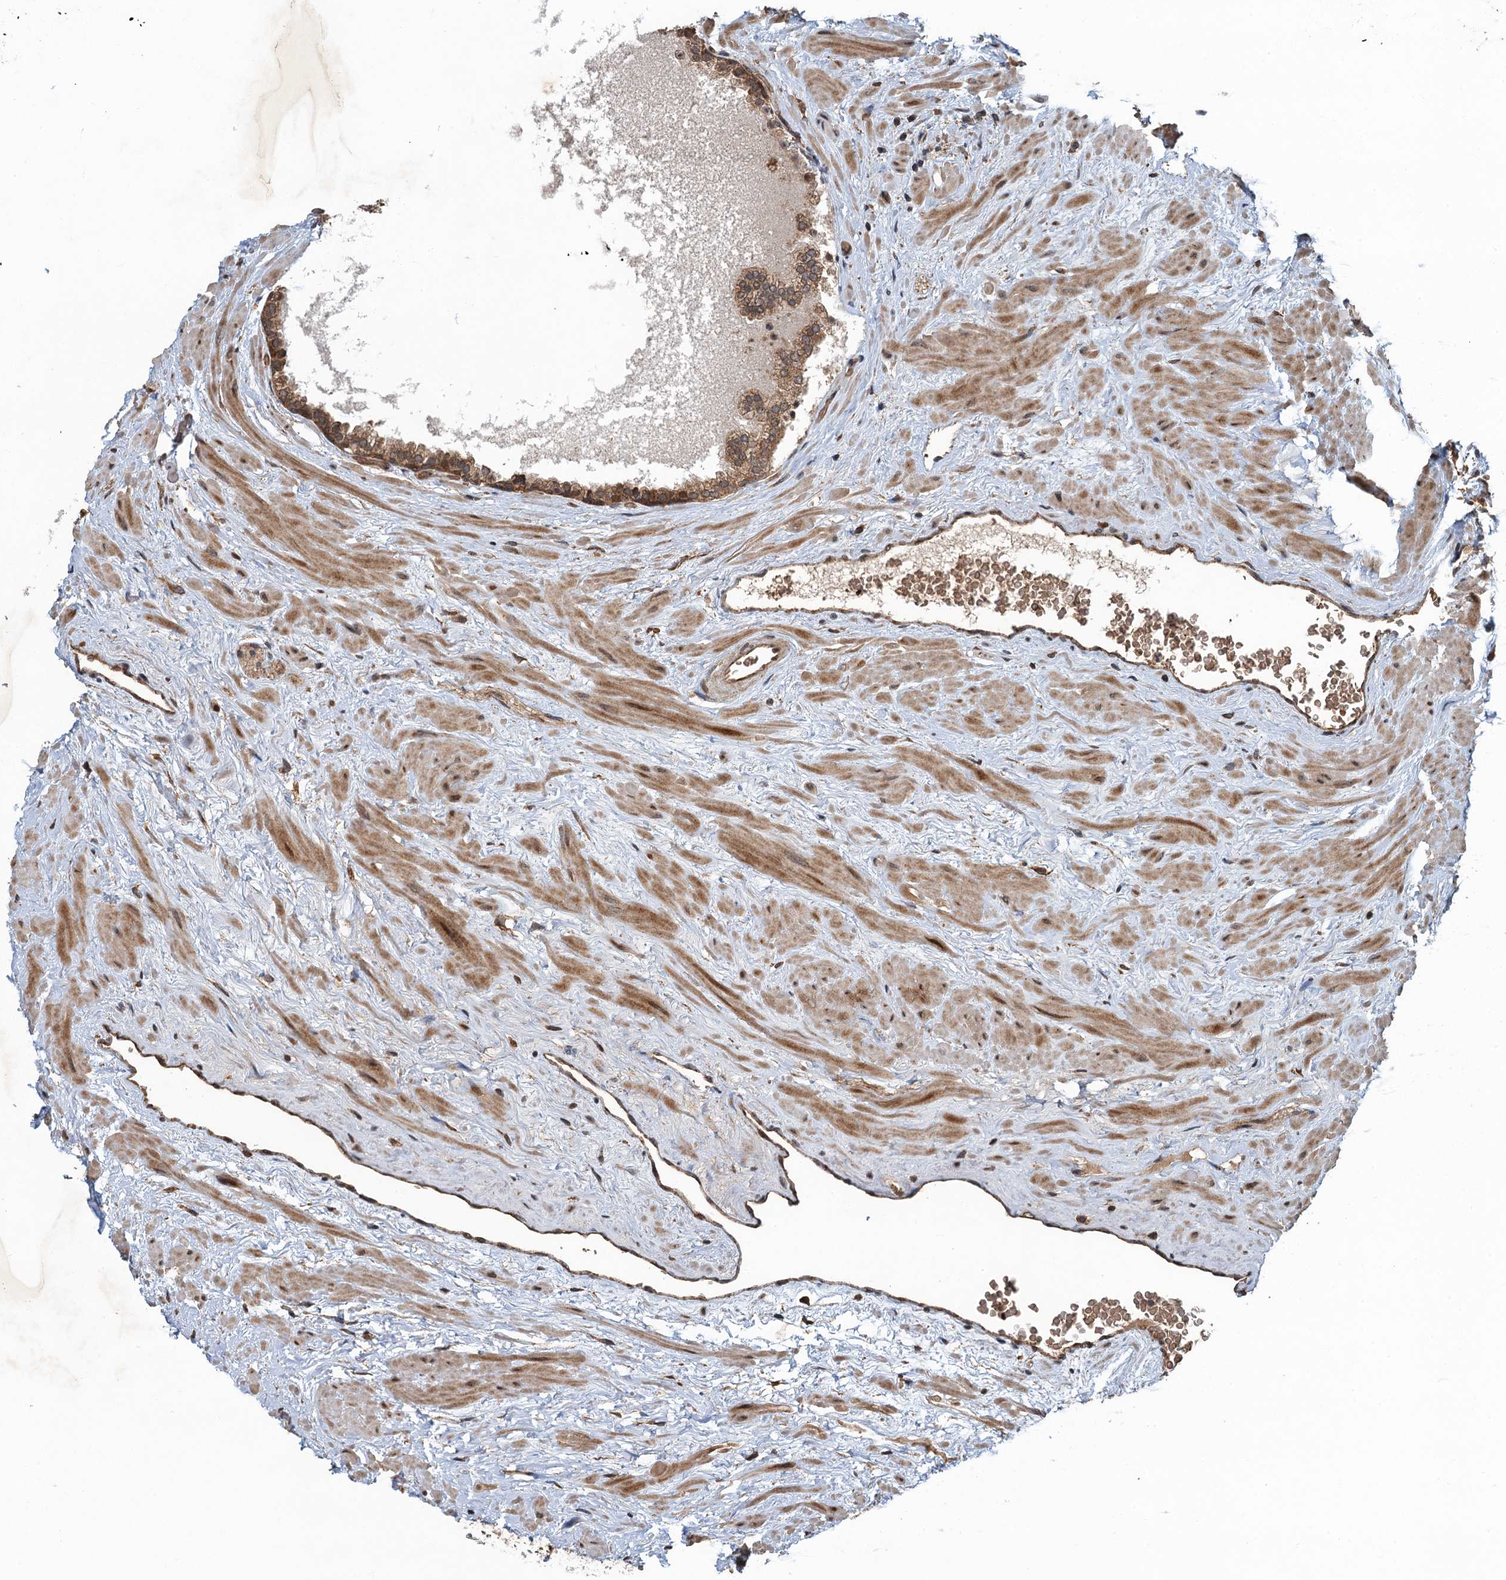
{"staining": {"intensity": "moderate", "quantity": ">75%", "location": "cytoplasmic/membranous,nuclear"}, "tissue": "prostate", "cell_type": "Glandular cells", "image_type": "normal", "snomed": [{"axis": "morphology", "description": "Normal tissue, NOS"}, {"axis": "topography", "description": "Prostate"}], "caption": "An image of prostate stained for a protein displays moderate cytoplasmic/membranous,nuclear brown staining in glandular cells.", "gene": "SNX32", "patient": {"sex": "male", "age": 48}}